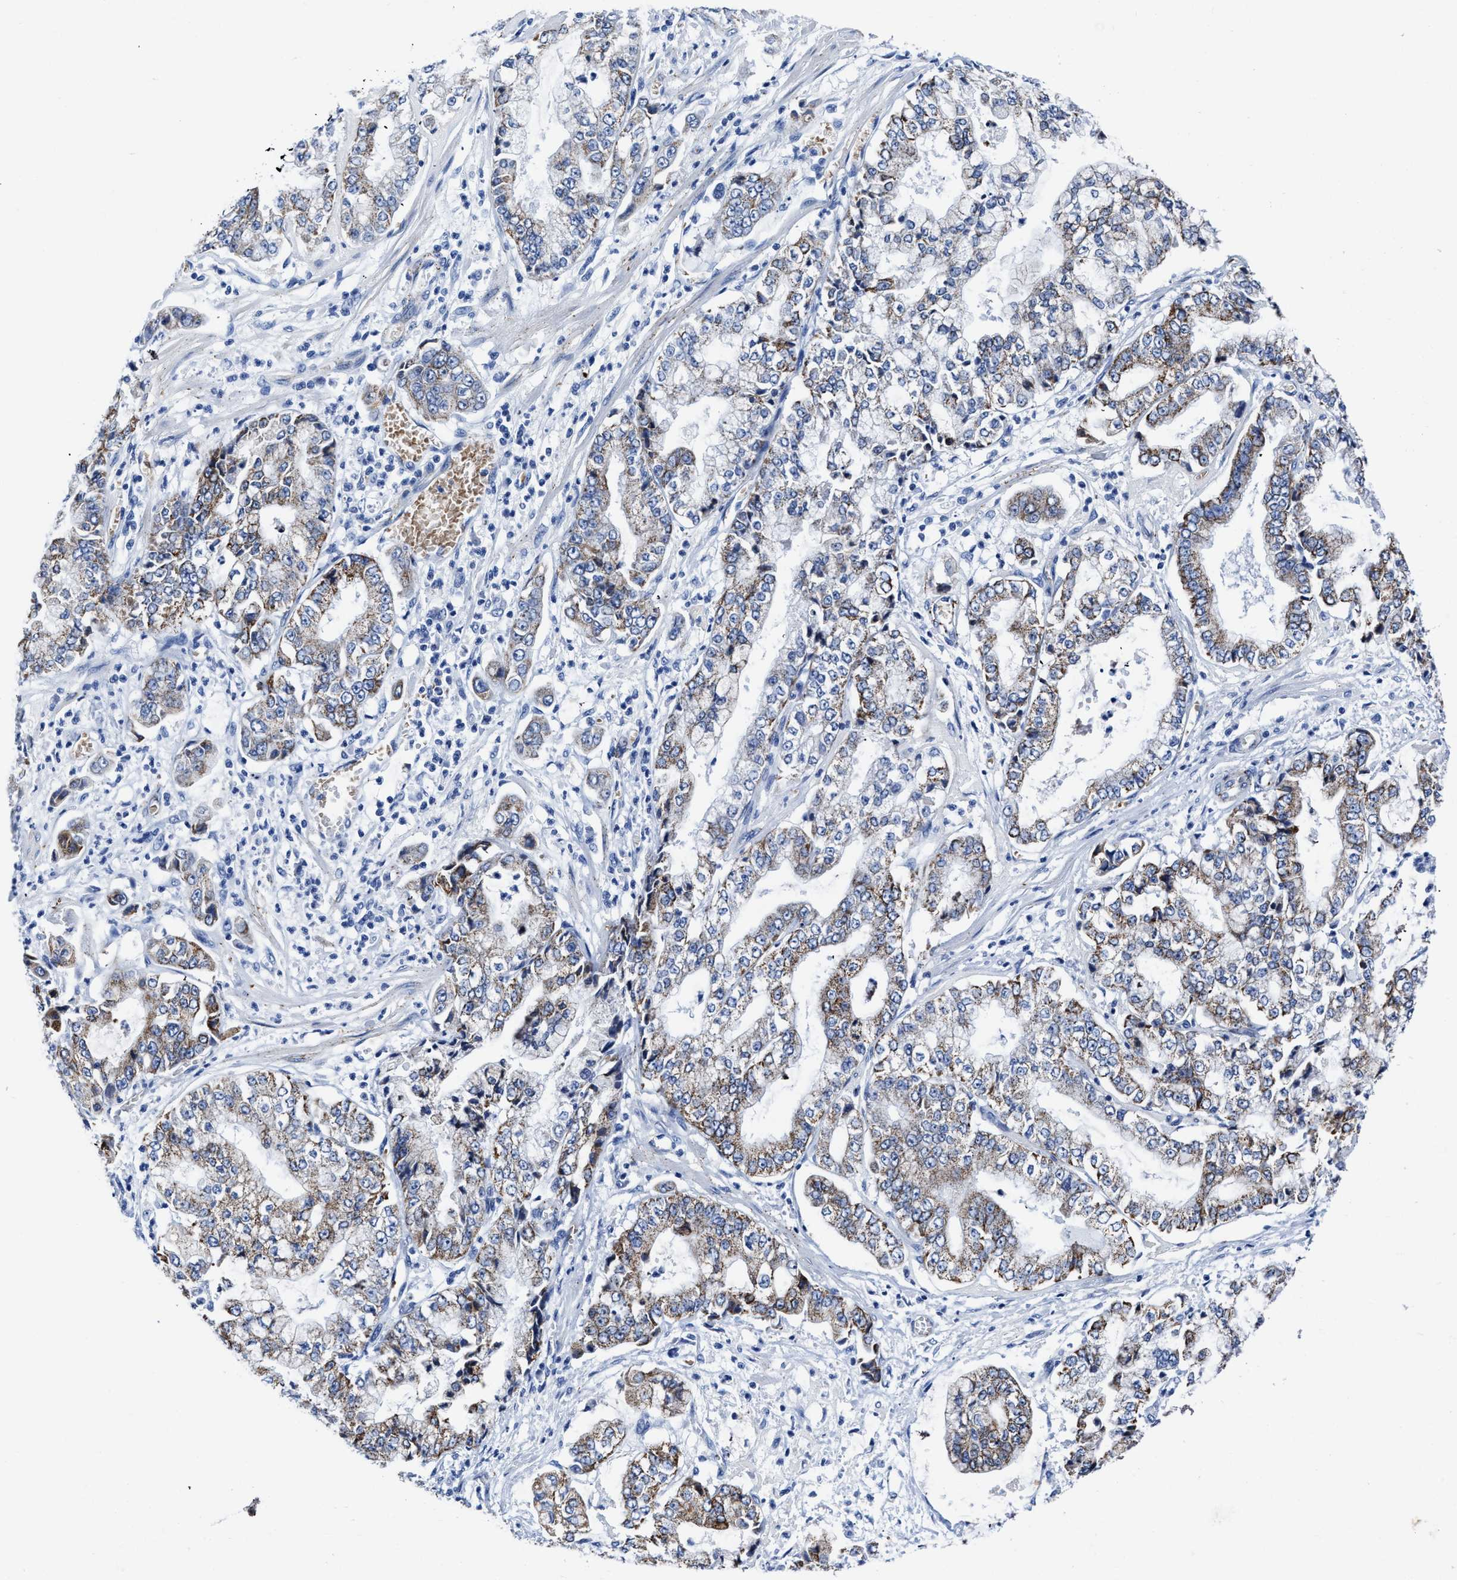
{"staining": {"intensity": "moderate", "quantity": ">75%", "location": "cytoplasmic/membranous"}, "tissue": "stomach cancer", "cell_type": "Tumor cells", "image_type": "cancer", "snomed": [{"axis": "morphology", "description": "Adenocarcinoma, NOS"}, {"axis": "topography", "description": "Stomach"}], "caption": "Stomach cancer (adenocarcinoma) tissue shows moderate cytoplasmic/membranous positivity in approximately >75% of tumor cells", "gene": "KCNMB3", "patient": {"sex": "male", "age": 76}}